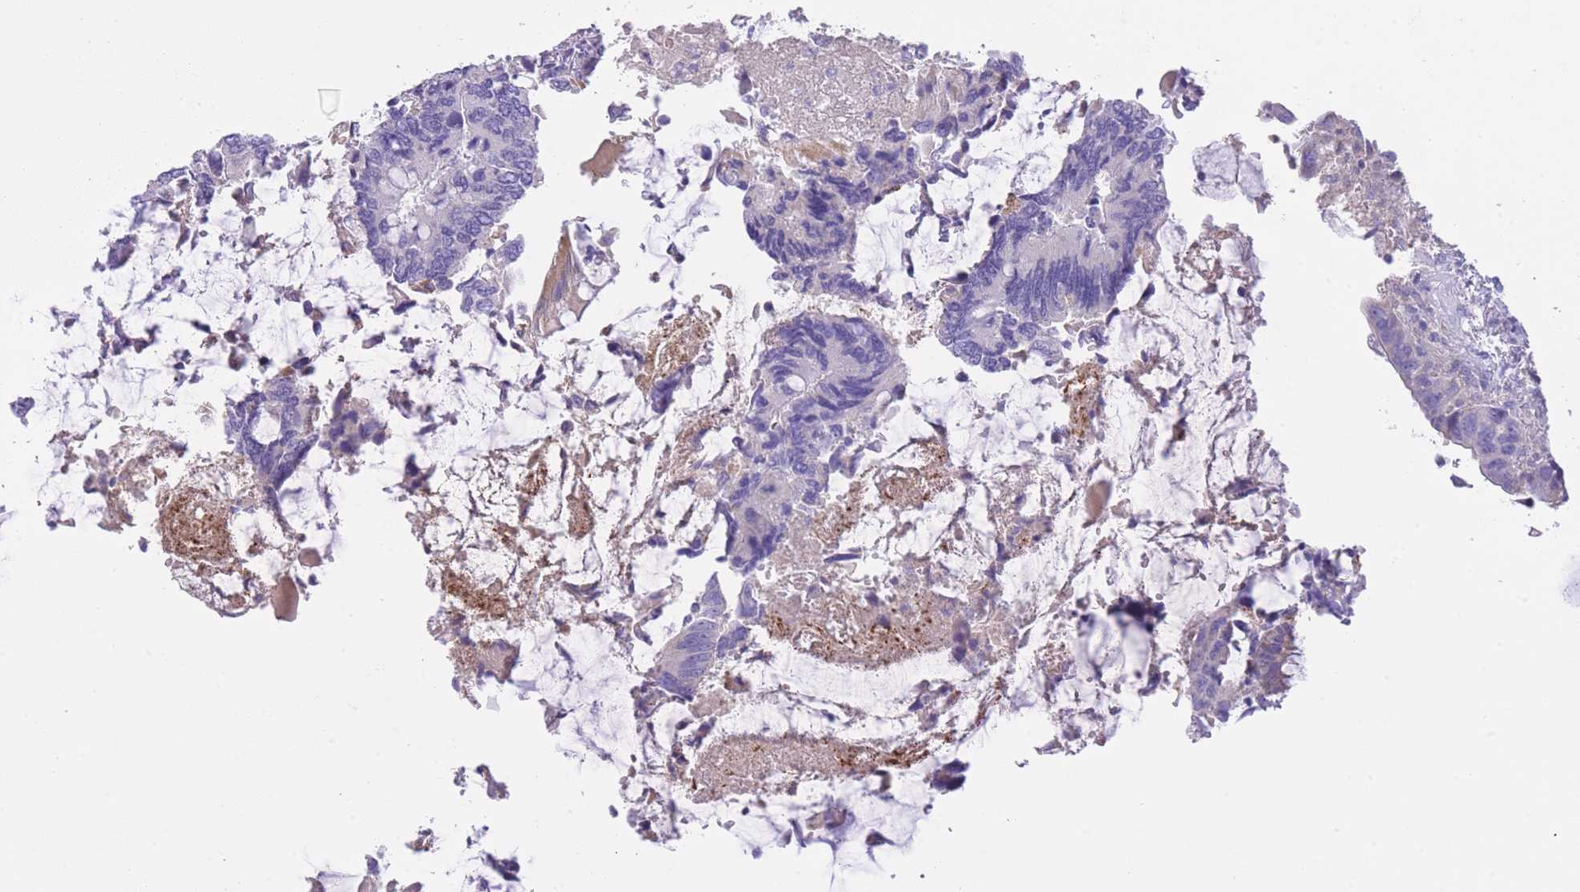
{"staining": {"intensity": "negative", "quantity": "none", "location": "none"}, "tissue": "colorectal cancer", "cell_type": "Tumor cells", "image_type": "cancer", "snomed": [{"axis": "morphology", "description": "Adenocarcinoma, NOS"}, {"axis": "topography", "description": "Colon"}], "caption": "This is an immunohistochemistry (IHC) photomicrograph of human adenocarcinoma (colorectal). There is no positivity in tumor cells.", "gene": "PGM1", "patient": {"sex": "male", "age": 87}}